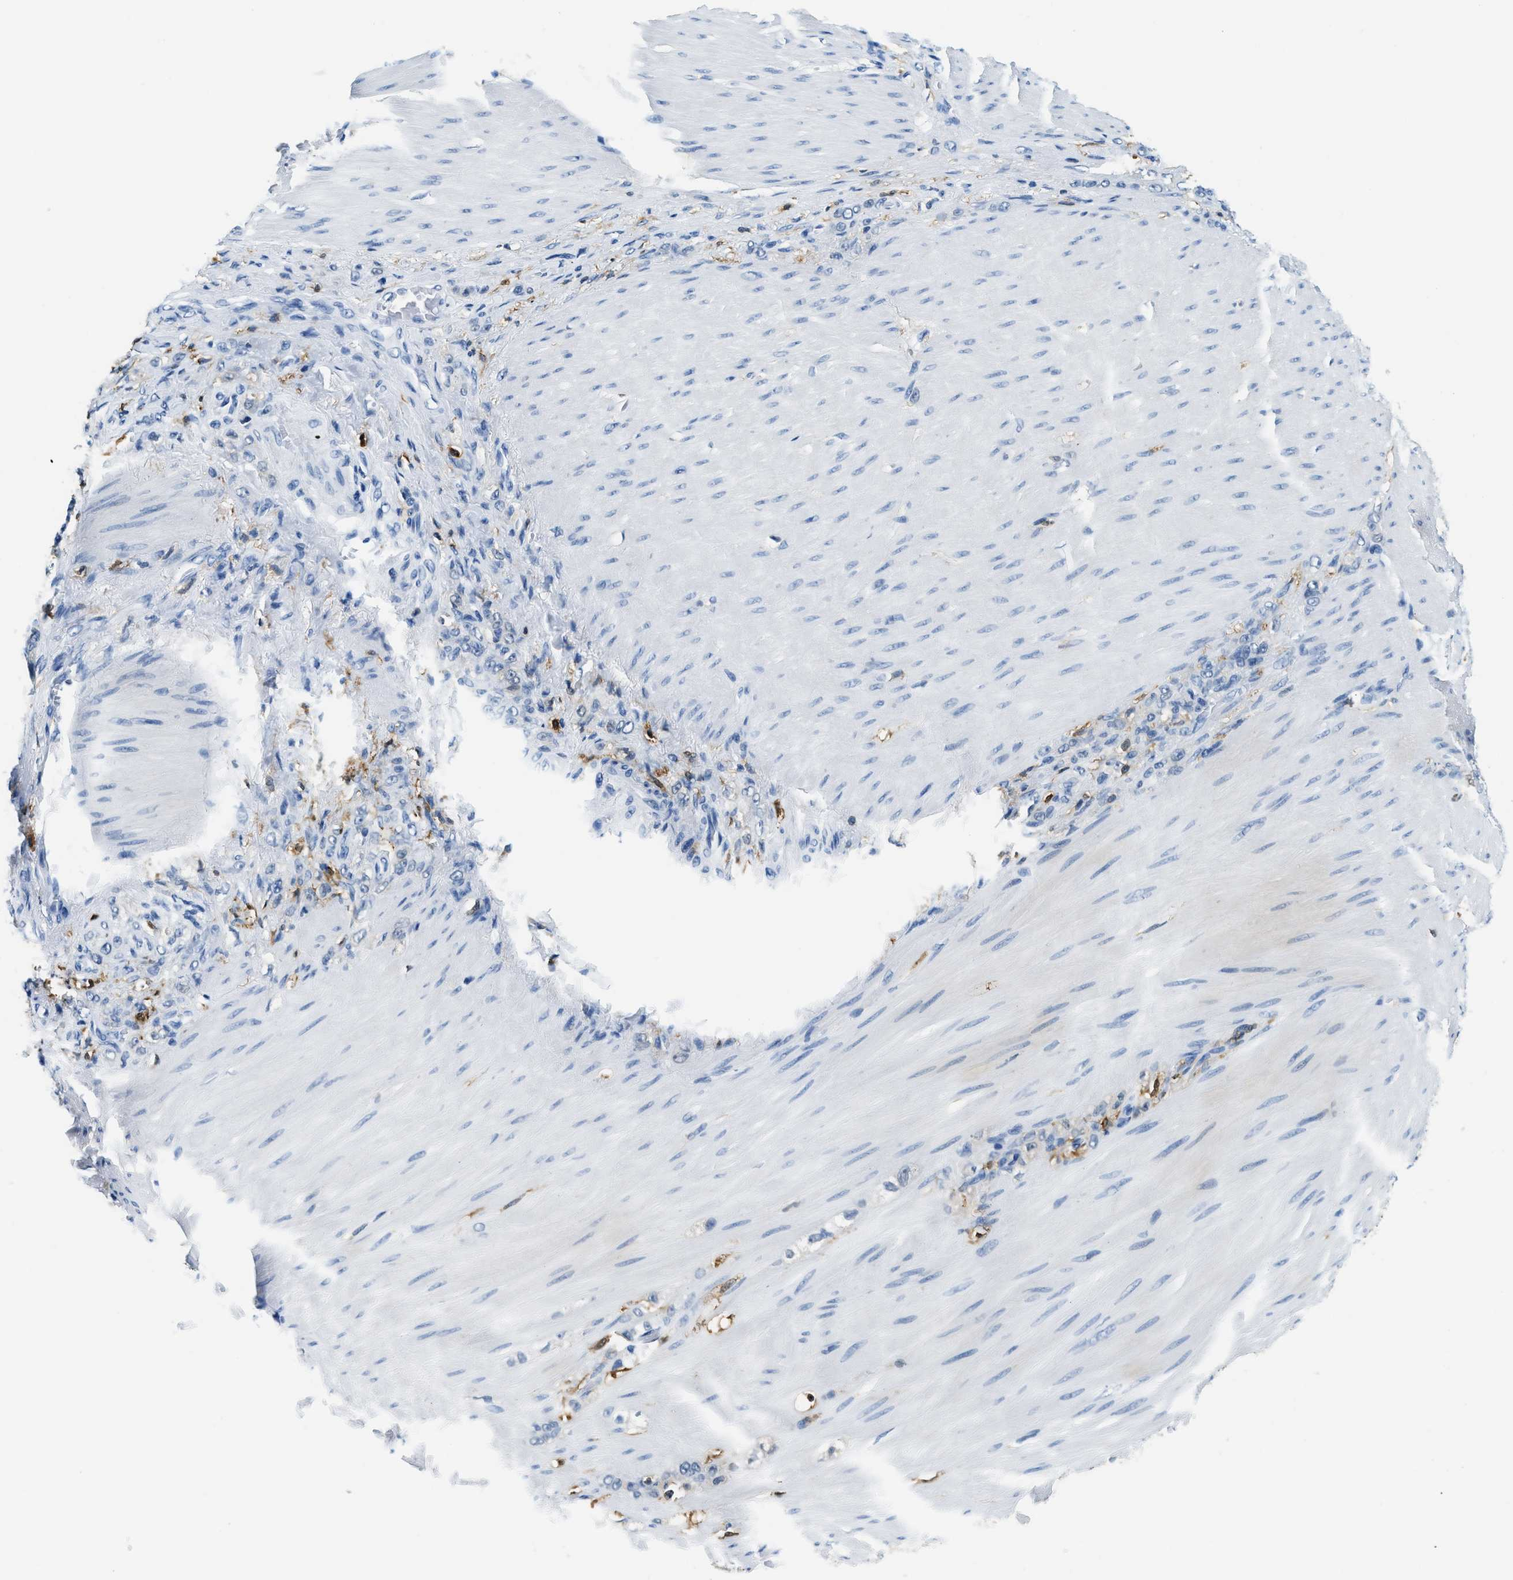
{"staining": {"intensity": "negative", "quantity": "none", "location": "none"}, "tissue": "stomach cancer", "cell_type": "Tumor cells", "image_type": "cancer", "snomed": [{"axis": "morphology", "description": "Normal tissue, NOS"}, {"axis": "morphology", "description": "Adenocarcinoma, NOS"}, {"axis": "topography", "description": "Stomach"}], "caption": "An immunohistochemistry histopathology image of stomach cancer (adenocarcinoma) is shown. There is no staining in tumor cells of stomach cancer (adenocarcinoma). Nuclei are stained in blue.", "gene": "CAPG", "patient": {"sex": "male", "age": 82}}